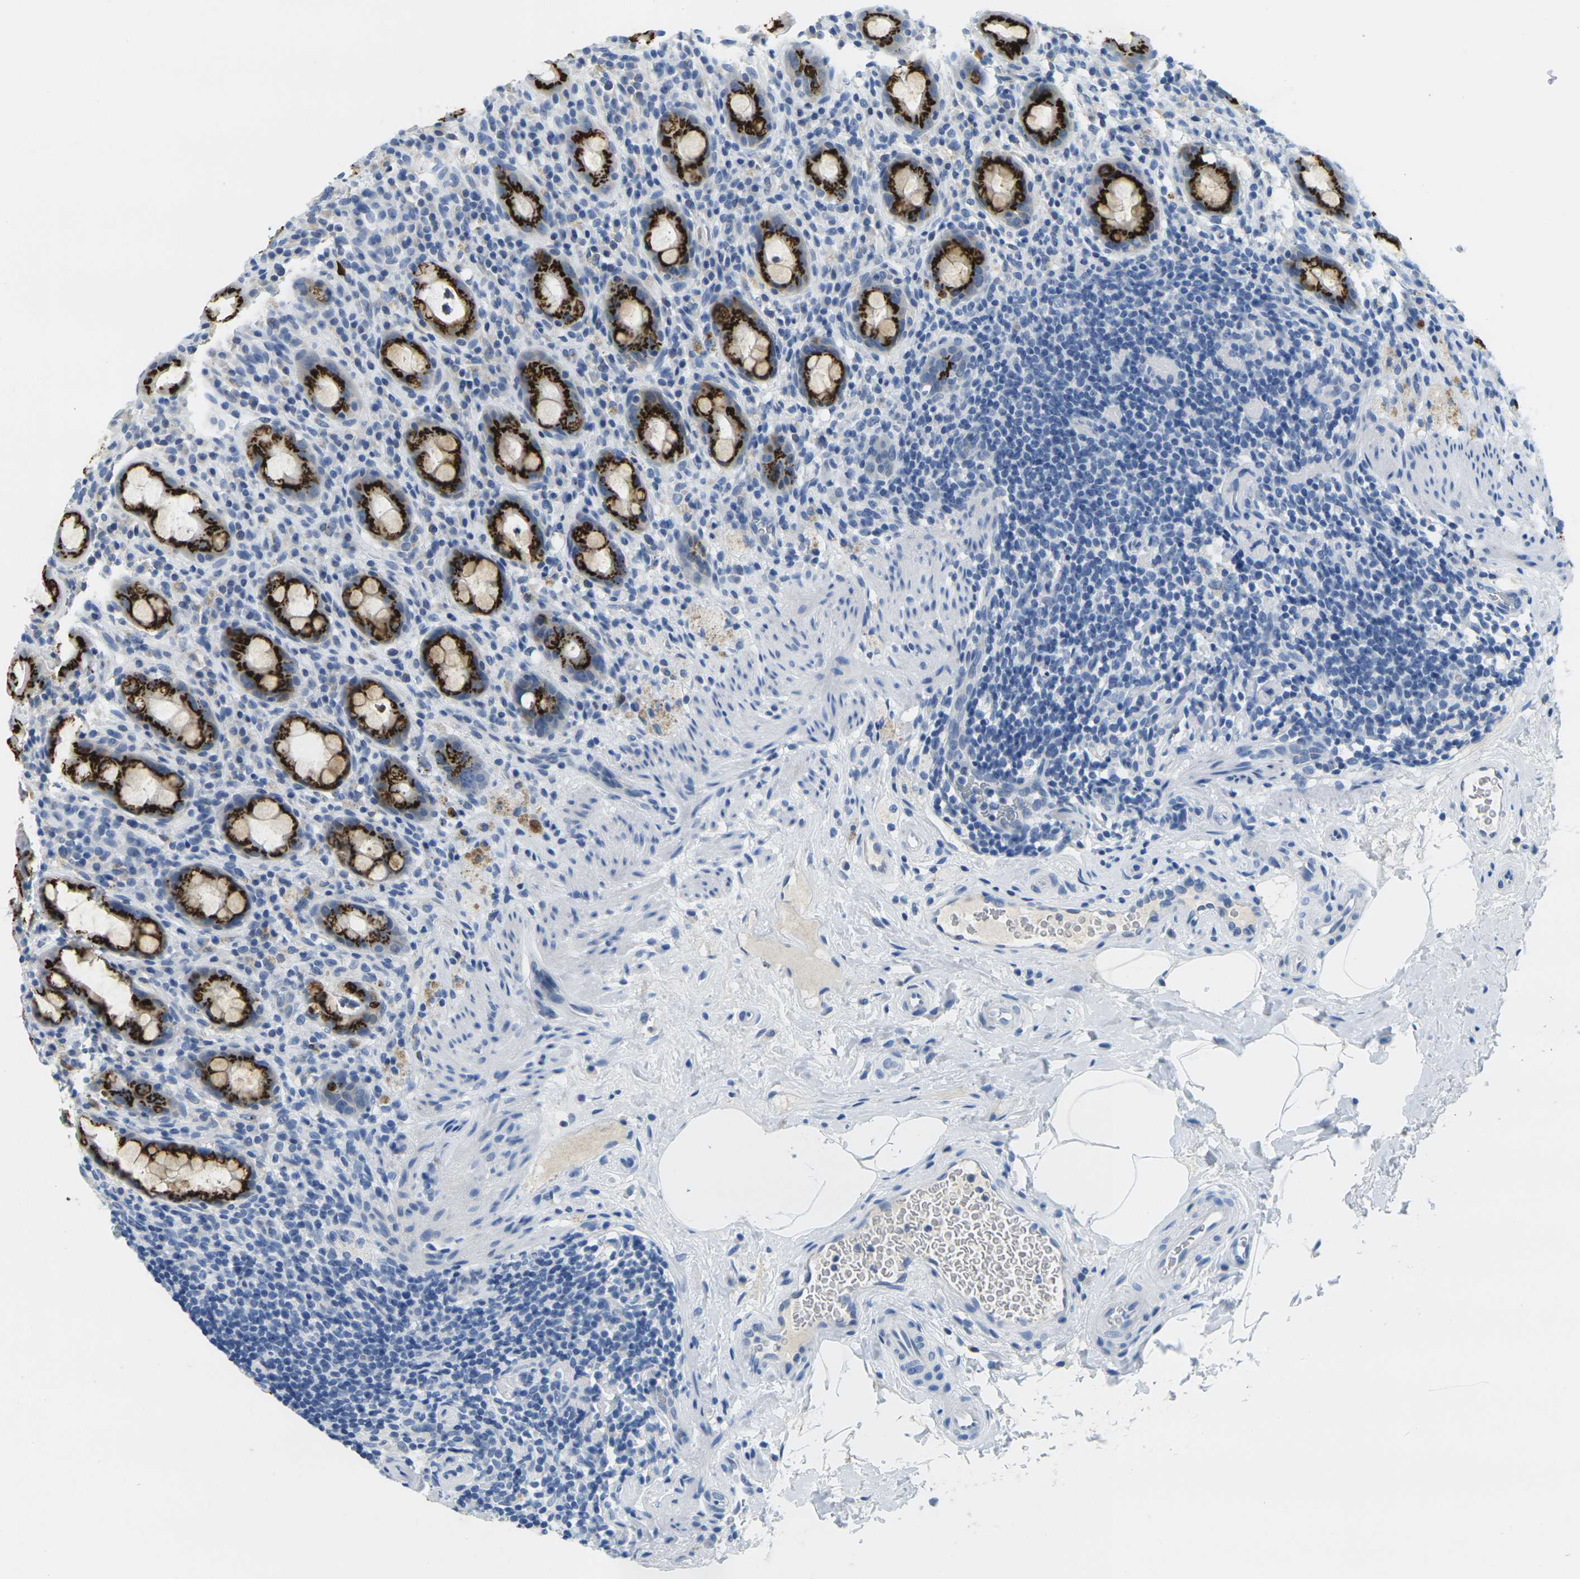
{"staining": {"intensity": "strong", "quantity": ">75%", "location": "cytoplasmic/membranous"}, "tissue": "rectum", "cell_type": "Glandular cells", "image_type": "normal", "snomed": [{"axis": "morphology", "description": "Normal tissue, NOS"}, {"axis": "topography", "description": "Rectum"}], "caption": "Strong cytoplasmic/membranous staining for a protein is seen in approximately >75% of glandular cells of benign rectum using immunohistochemistry.", "gene": "FAM3D", "patient": {"sex": "male", "age": 44}}